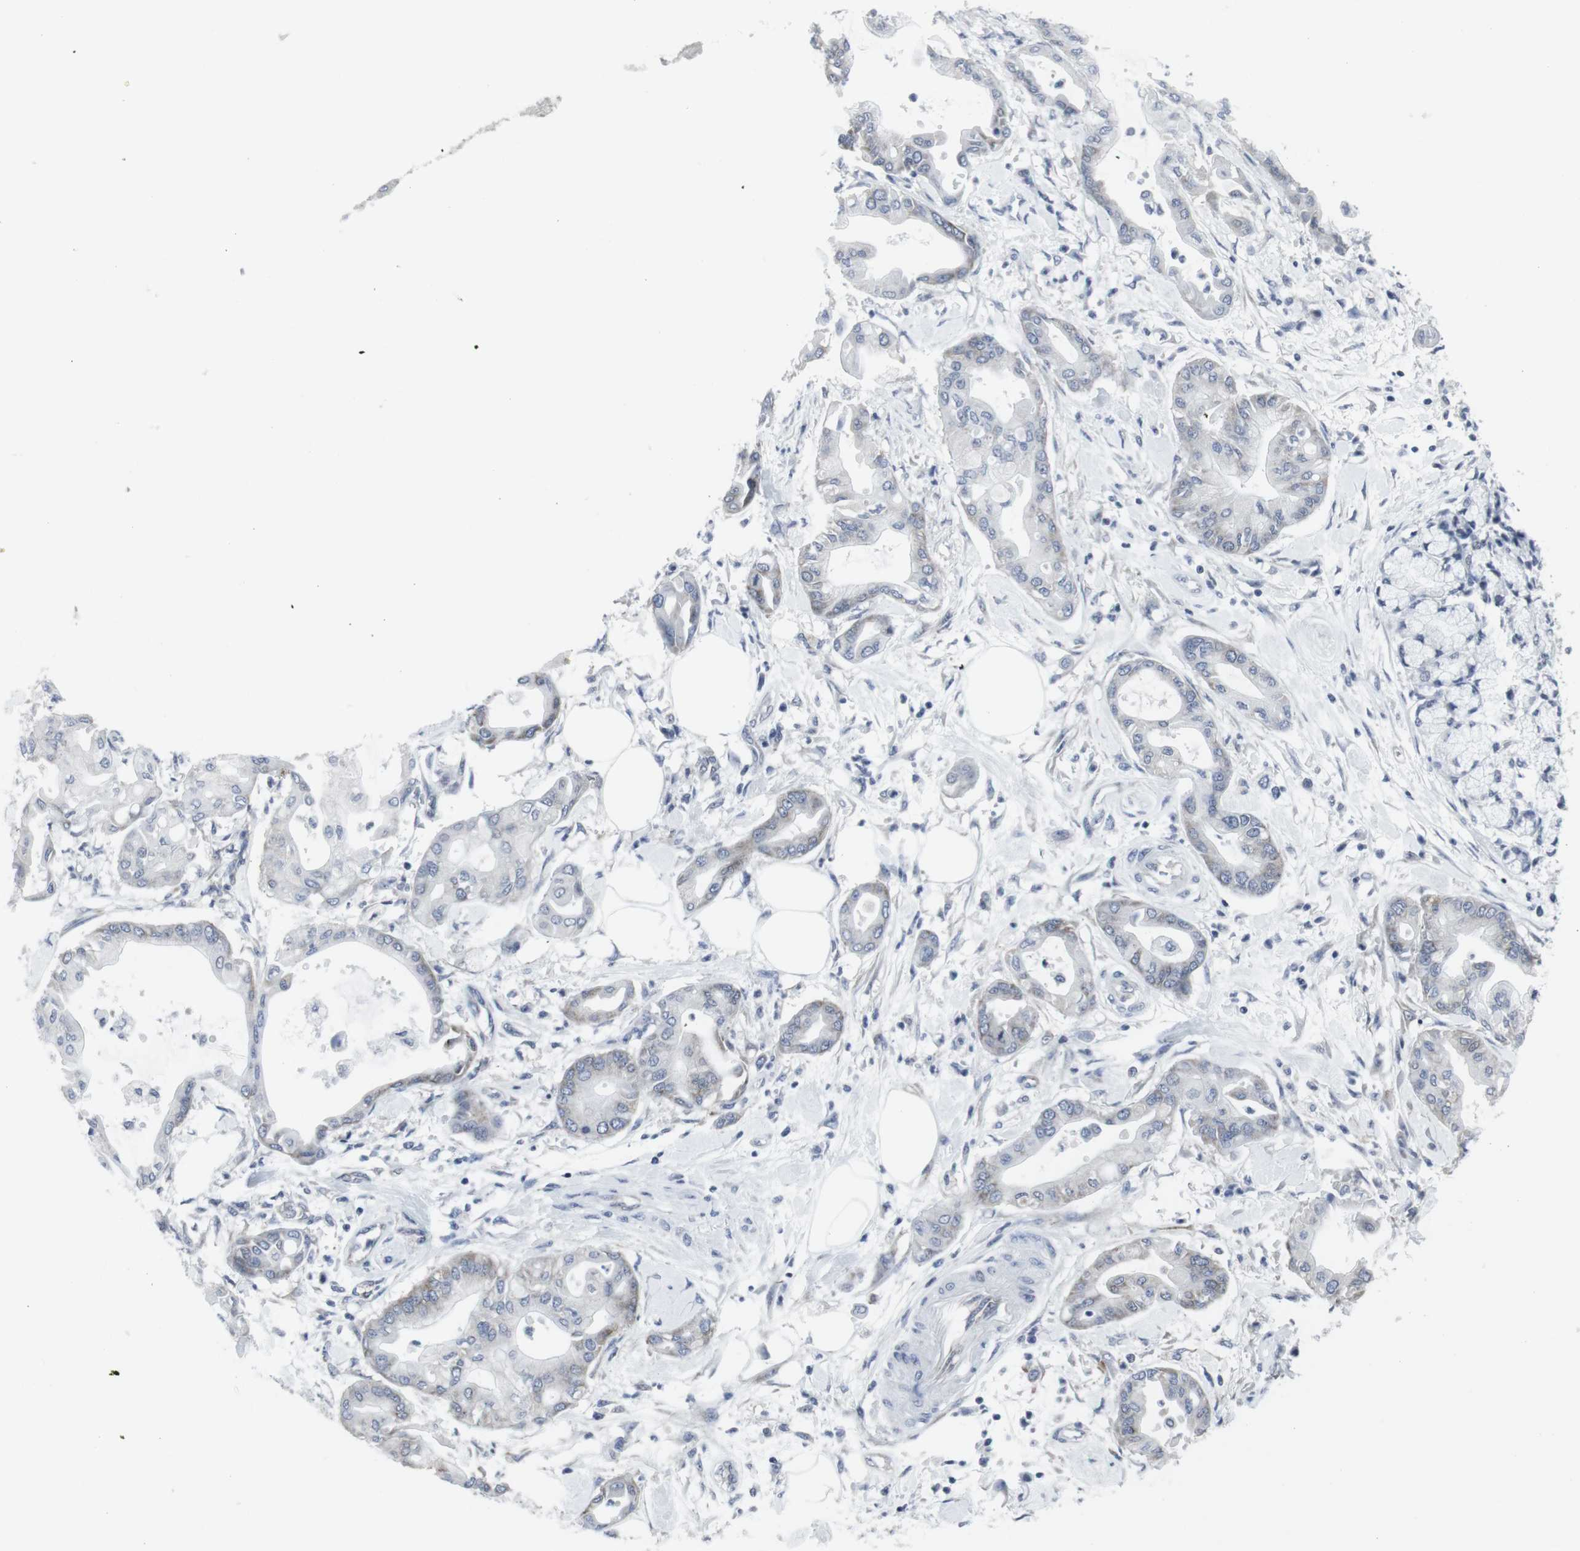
{"staining": {"intensity": "weak", "quantity": "<25%", "location": "cytoplasmic/membranous"}, "tissue": "pancreatic cancer", "cell_type": "Tumor cells", "image_type": "cancer", "snomed": [{"axis": "morphology", "description": "Adenocarcinoma, NOS"}, {"axis": "morphology", "description": "Adenocarcinoma, metastatic, NOS"}, {"axis": "topography", "description": "Lymph node"}, {"axis": "topography", "description": "Pancreas"}, {"axis": "topography", "description": "Duodenum"}], "caption": "A high-resolution histopathology image shows immunohistochemistry staining of pancreatic cancer (metastatic adenocarcinoma), which reveals no significant staining in tumor cells.", "gene": "GEMIN2", "patient": {"sex": "female", "age": 64}}